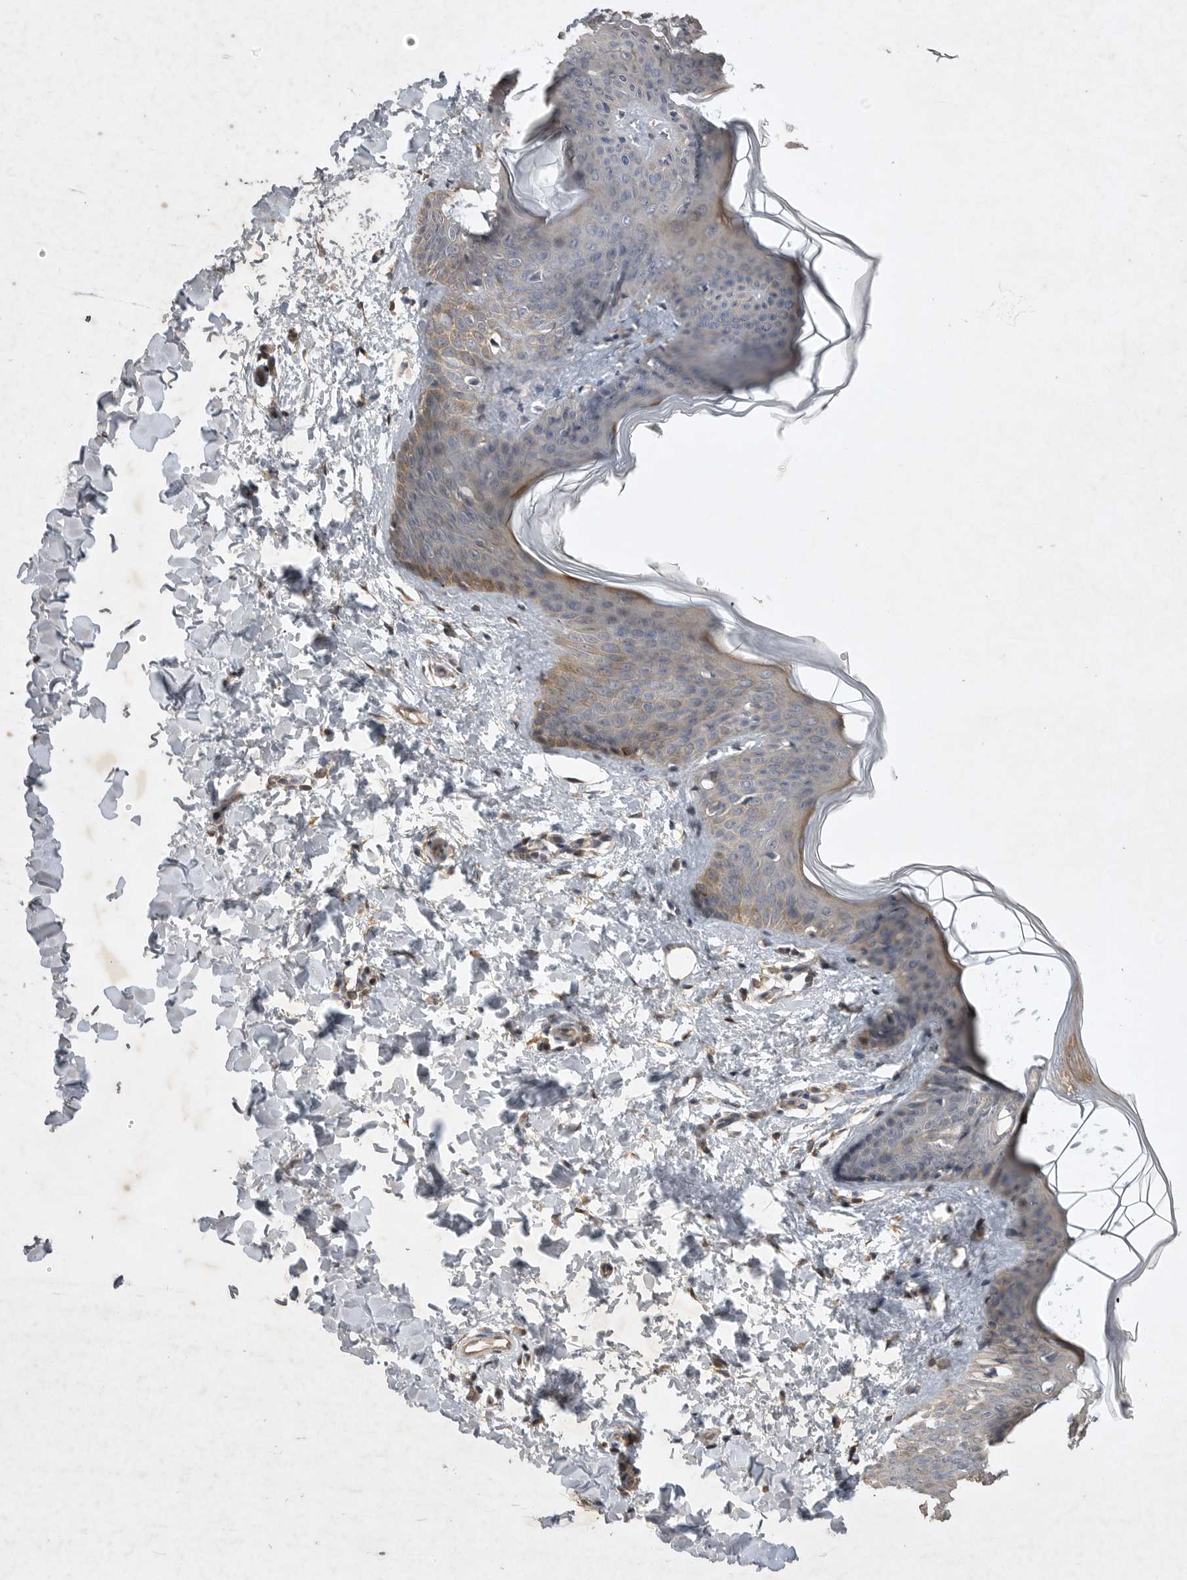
{"staining": {"intensity": "negative", "quantity": "none", "location": "none"}, "tissue": "skin", "cell_type": "Fibroblasts", "image_type": "normal", "snomed": [{"axis": "morphology", "description": "Normal tissue, NOS"}, {"axis": "topography", "description": "Skin"}], "caption": "High magnification brightfield microscopy of normal skin stained with DAB (brown) and counterstained with hematoxylin (blue): fibroblasts show no significant expression. (DAB (3,3'-diaminobenzidine) immunohistochemistry (IHC) visualized using brightfield microscopy, high magnification).", "gene": "EDEM3", "patient": {"sex": "female", "age": 17}}